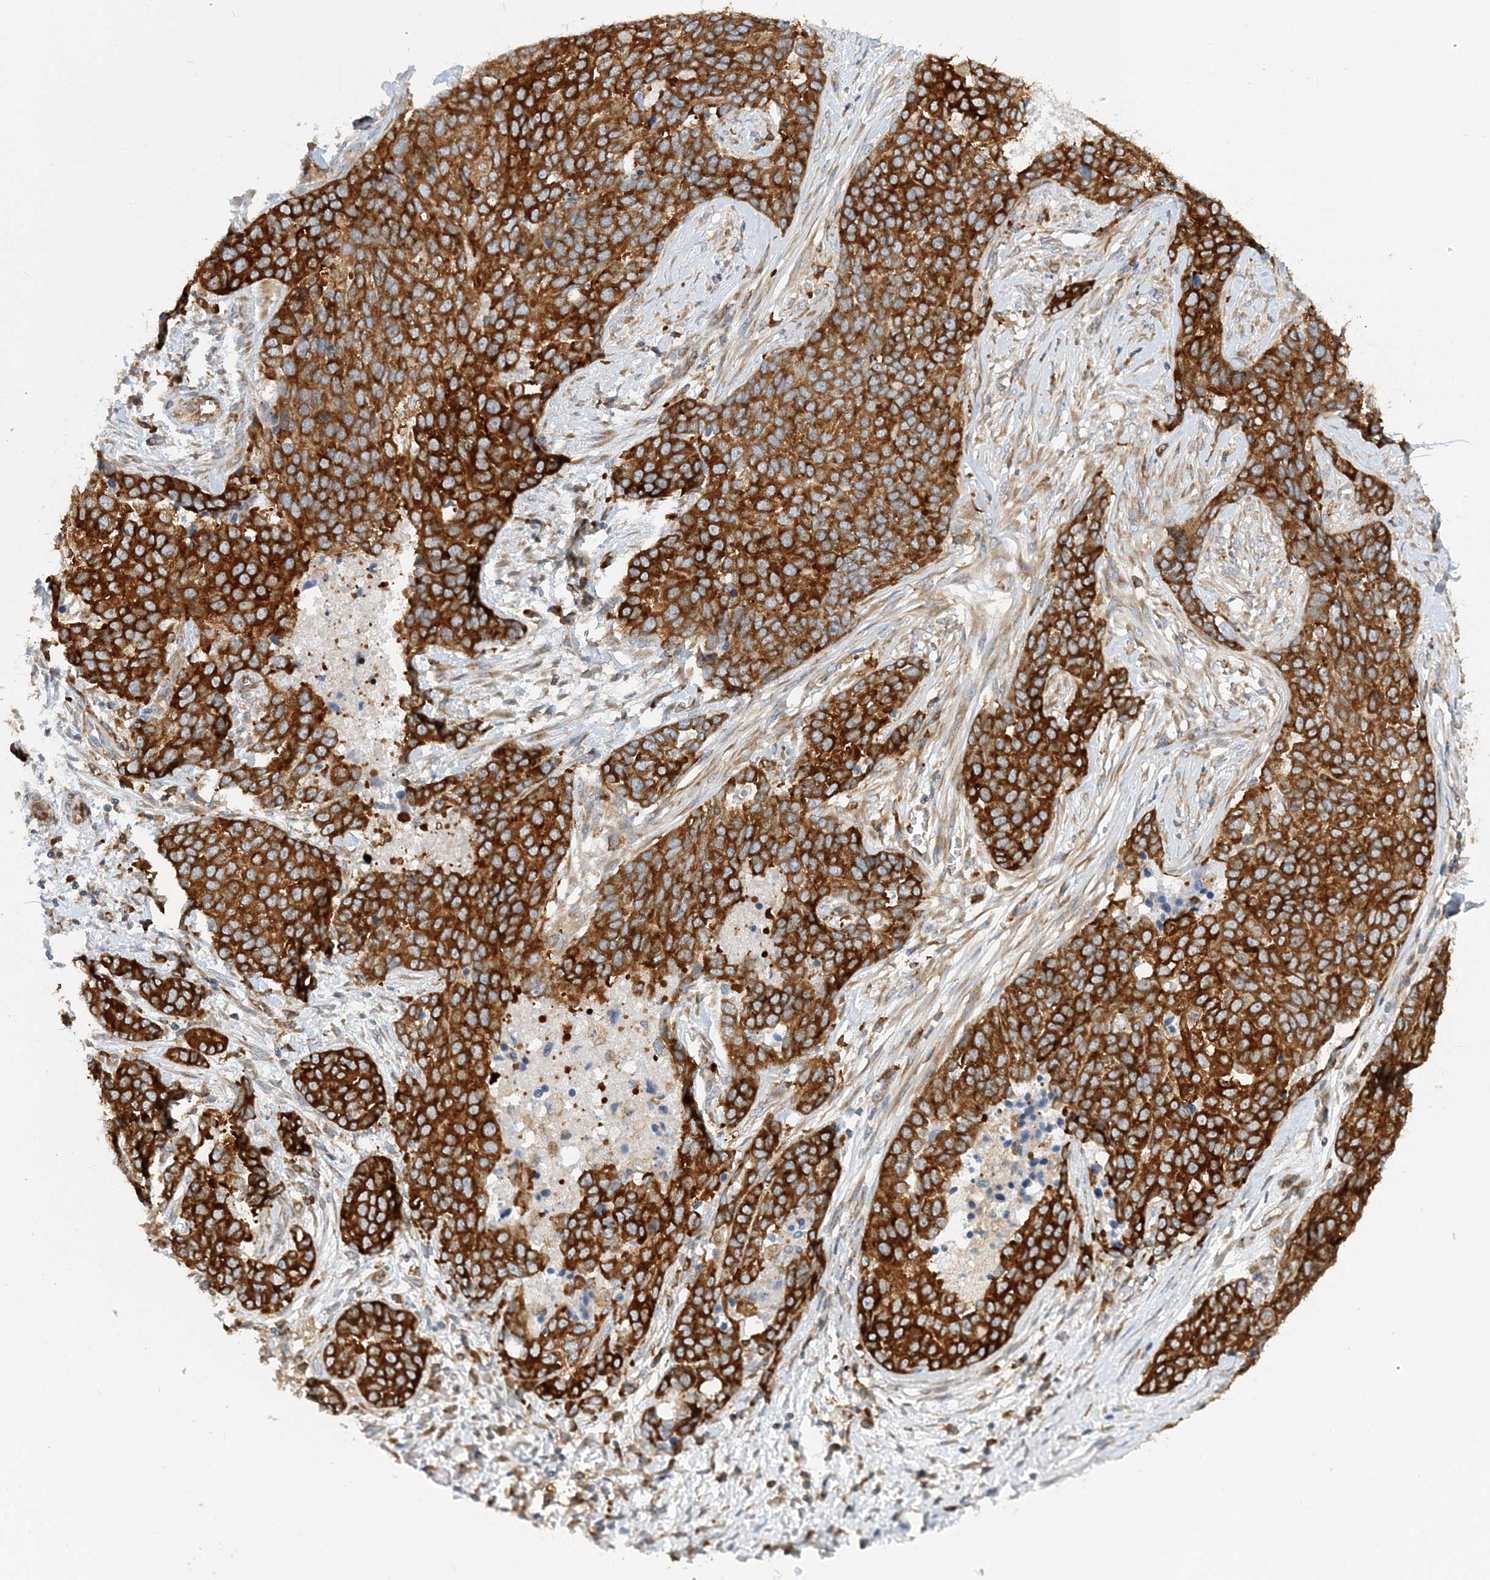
{"staining": {"intensity": "strong", "quantity": ">75%", "location": "cytoplasmic/membranous"}, "tissue": "ovarian cancer", "cell_type": "Tumor cells", "image_type": "cancer", "snomed": [{"axis": "morphology", "description": "Cystadenocarcinoma, serous, NOS"}, {"axis": "topography", "description": "Ovary"}], "caption": "About >75% of tumor cells in human ovarian serous cystadenocarcinoma exhibit strong cytoplasmic/membranous protein expression as visualized by brown immunohistochemical staining.", "gene": "LARP4B", "patient": {"sex": "female", "age": 44}}